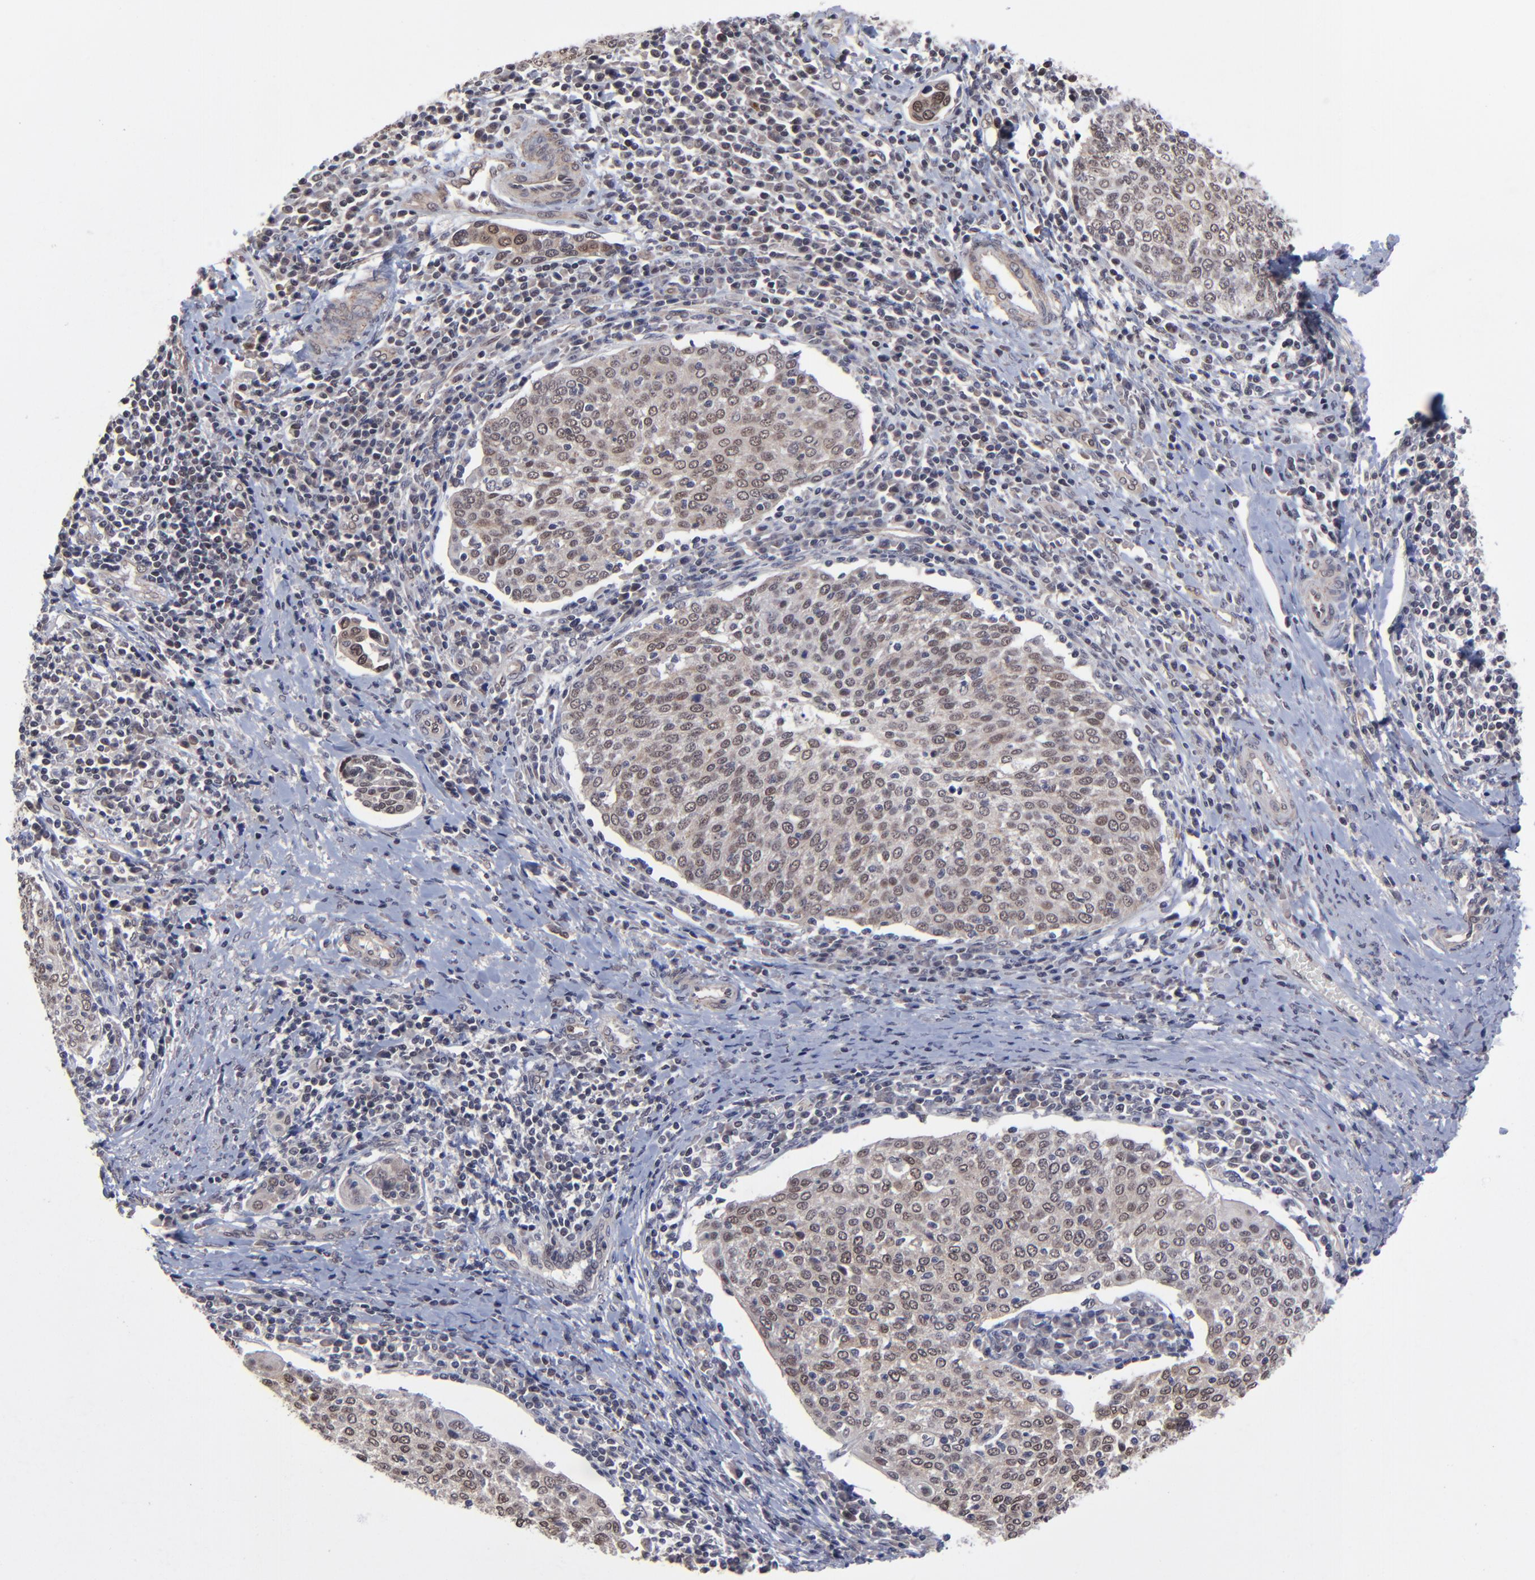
{"staining": {"intensity": "weak", "quantity": "25%-75%", "location": "cytoplasmic/membranous"}, "tissue": "cervical cancer", "cell_type": "Tumor cells", "image_type": "cancer", "snomed": [{"axis": "morphology", "description": "Squamous cell carcinoma, NOS"}, {"axis": "topography", "description": "Cervix"}], "caption": "Brown immunohistochemical staining in human cervical squamous cell carcinoma demonstrates weak cytoplasmic/membranous staining in about 25%-75% of tumor cells.", "gene": "ZNF419", "patient": {"sex": "female", "age": 40}}